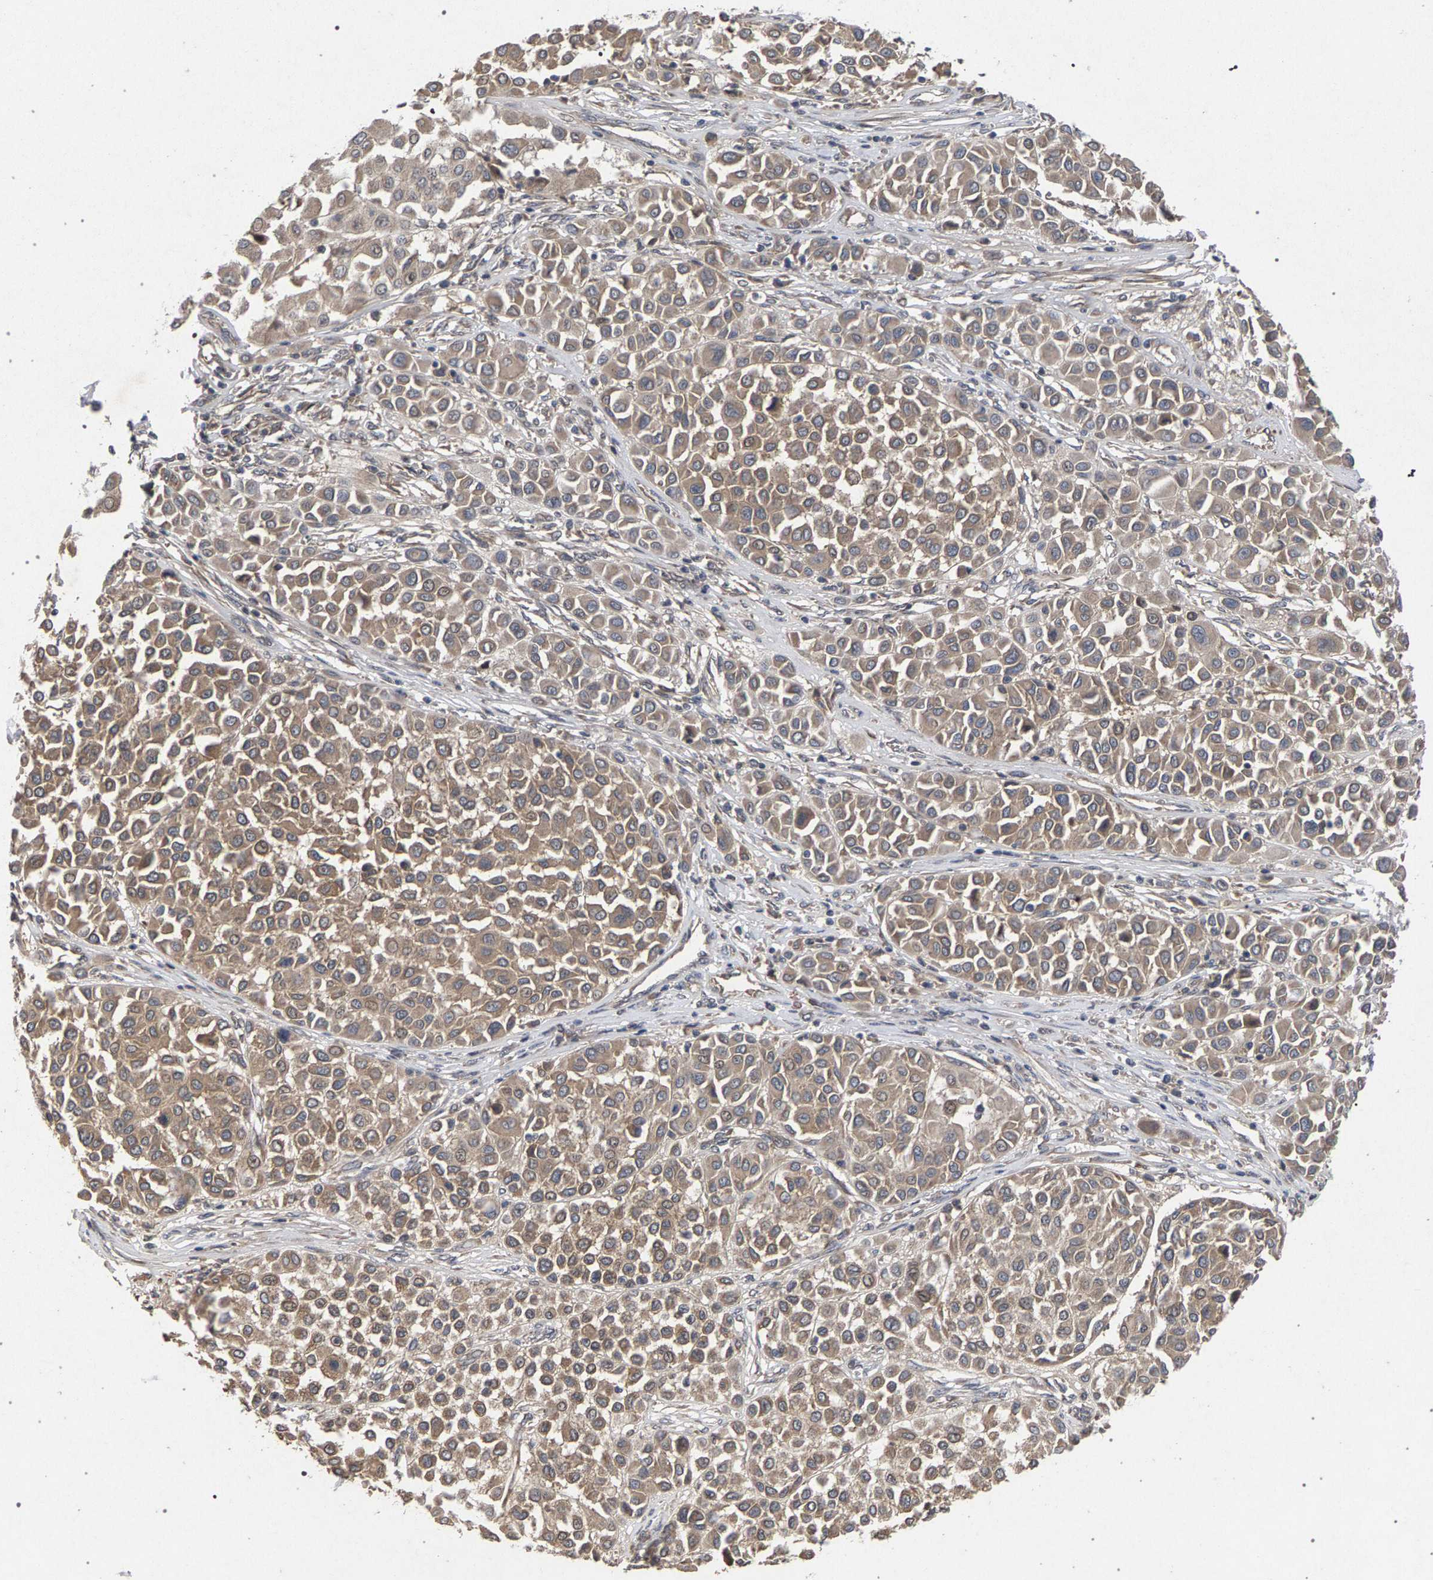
{"staining": {"intensity": "weak", "quantity": ">75%", "location": "cytoplasmic/membranous"}, "tissue": "melanoma", "cell_type": "Tumor cells", "image_type": "cancer", "snomed": [{"axis": "morphology", "description": "Malignant melanoma, Metastatic site"}, {"axis": "topography", "description": "Soft tissue"}], "caption": "Immunohistochemistry photomicrograph of neoplastic tissue: human melanoma stained using immunohistochemistry (IHC) exhibits low levels of weak protein expression localized specifically in the cytoplasmic/membranous of tumor cells, appearing as a cytoplasmic/membranous brown color.", "gene": "SLC4A4", "patient": {"sex": "male", "age": 41}}